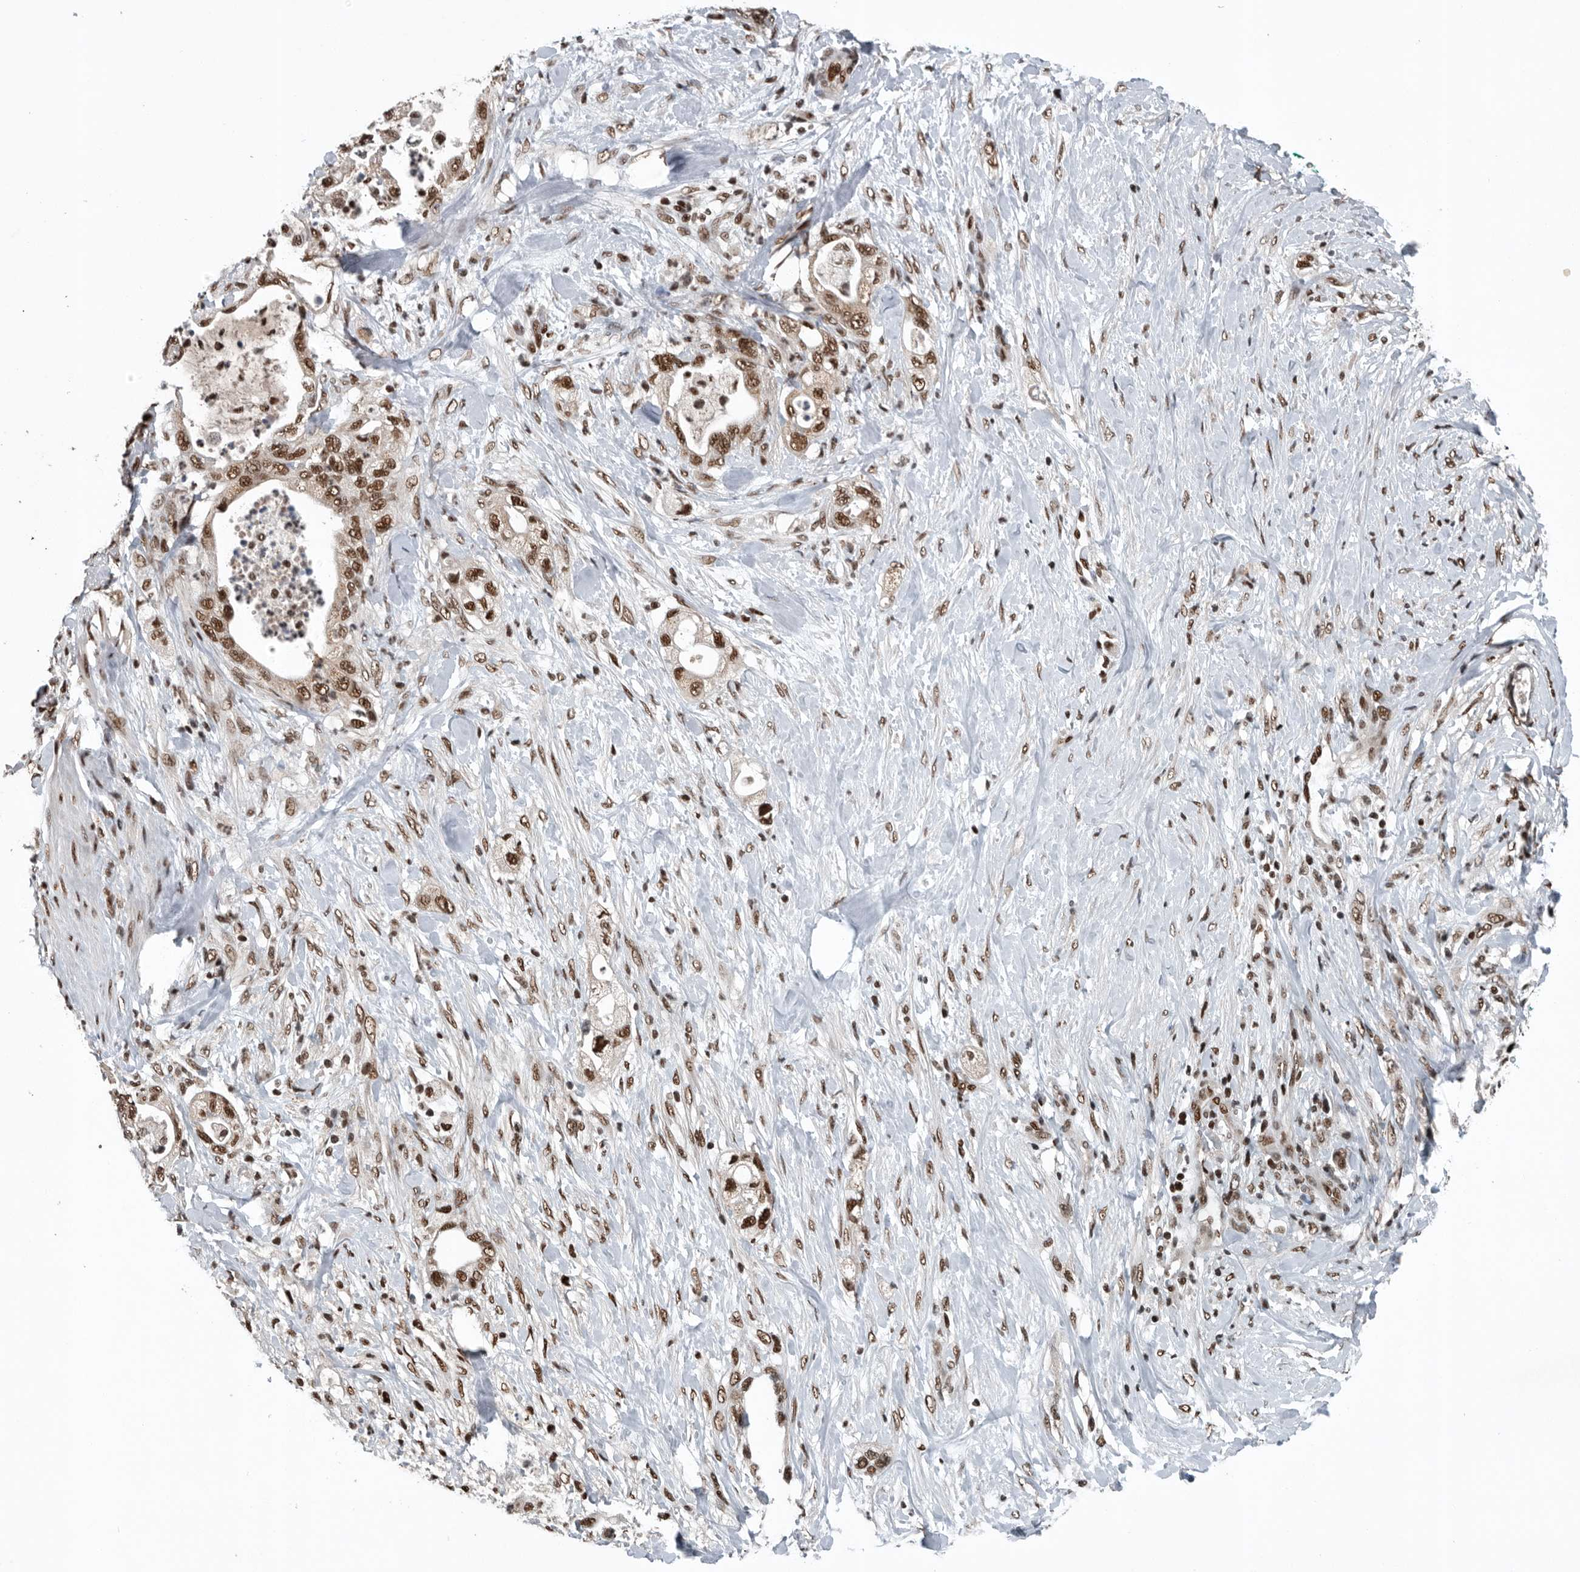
{"staining": {"intensity": "moderate", "quantity": ">75%", "location": "nuclear"}, "tissue": "pancreatic cancer", "cell_type": "Tumor cells", "image_type": "cancer", "snomed": [{"axis": "morphology", "description": "Adenocarcinoma, NOS"}, {"axis": "topography", "description": "Pancreas"}], "caption": "Protein analysis of pancreatic adenocarcinoma tissue displays moderate nuclear positivity in about >75% of tumor cells. The protein of interest is stained brown, and the nuclei are stained in blue (DAB (3,3'-diaminobenzidine) IHC with brightfield microscopy, high magnification).", "gene": "SENP7", "patient": {"sex": "male", "age": 53}}